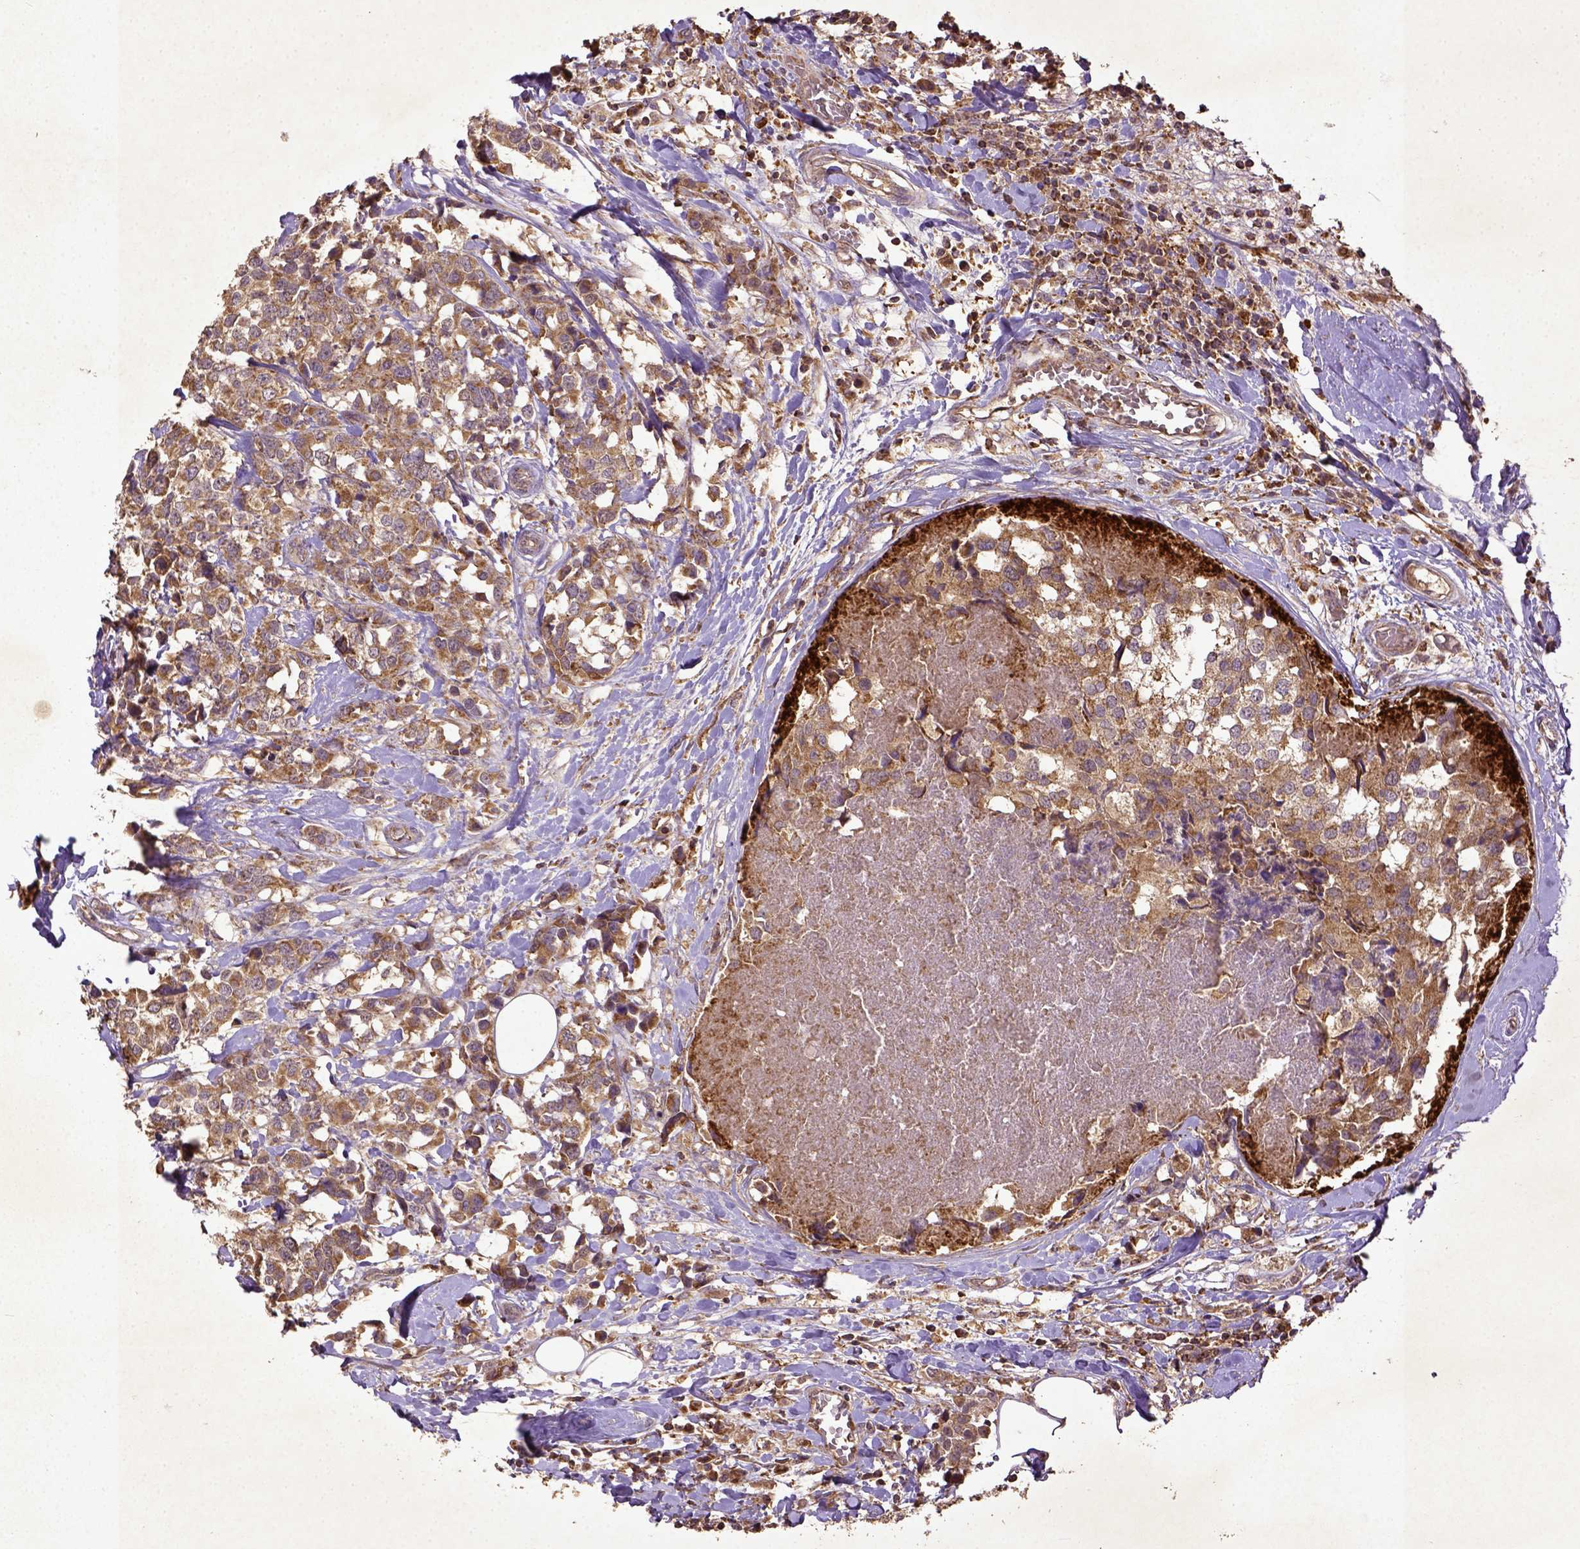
{"staining": {"intensity": "moderate", "quantity": ">75%", "location": "cytoplasmic/membranous"}, "tissue": "breast cancer", "cell_type": "Tumor cells", "image_type": "cancer", "snomed": [{"axis": "morphology", "description": "Lobular carcinoma"}, {"axis": "topography", "description": "Breast"}], "caption": "A photomicrograph of breast lobular carcinoma stained for a protein demonstrates moderate cytoplasmic/membranous brown staining in tumor cells.", "gene": "MT-CO1", "patient": {"sex": "female", "age": 59}}